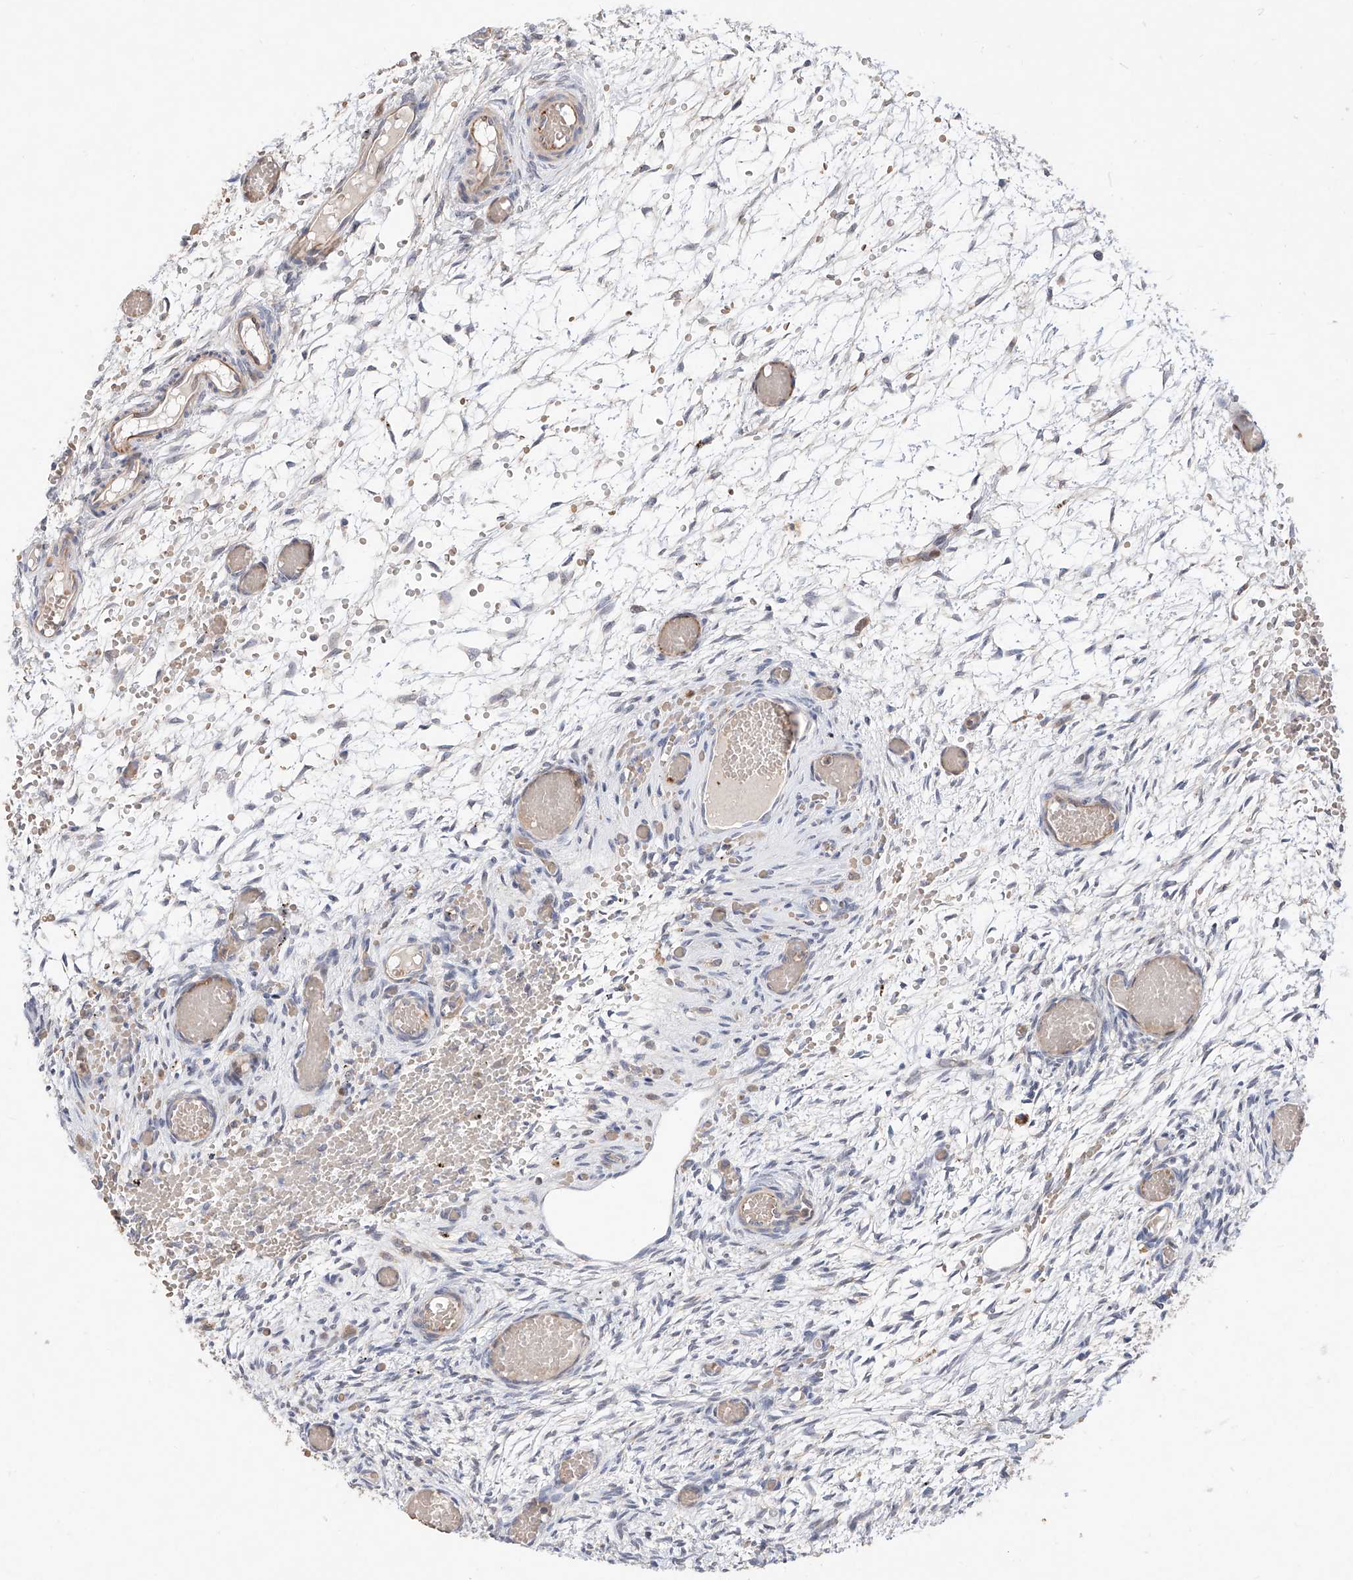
{"staining": {"intensity": "moderate", "quantity": "<25%", "location": "cytoplasmic/membranous"}, "tissue": "ovary", "cell_type": "Ovarian stroma cells", "image_type": "normal", "snomed": [{"axis": "morphology", "description": "Adenocarcinoma, NOS"}, {"axis": "topography", "description": "Endometrium"}], "caption": "IHC (DAB) staining of unremarkable human ovary demonstrates moderate cytoplasmic/membranous protein expression in about <25% of ovarian stroma cells. Nuclei are stained in blue.", "gene": "FUCA2", "patient": {"sex": "female", "age": 32}}